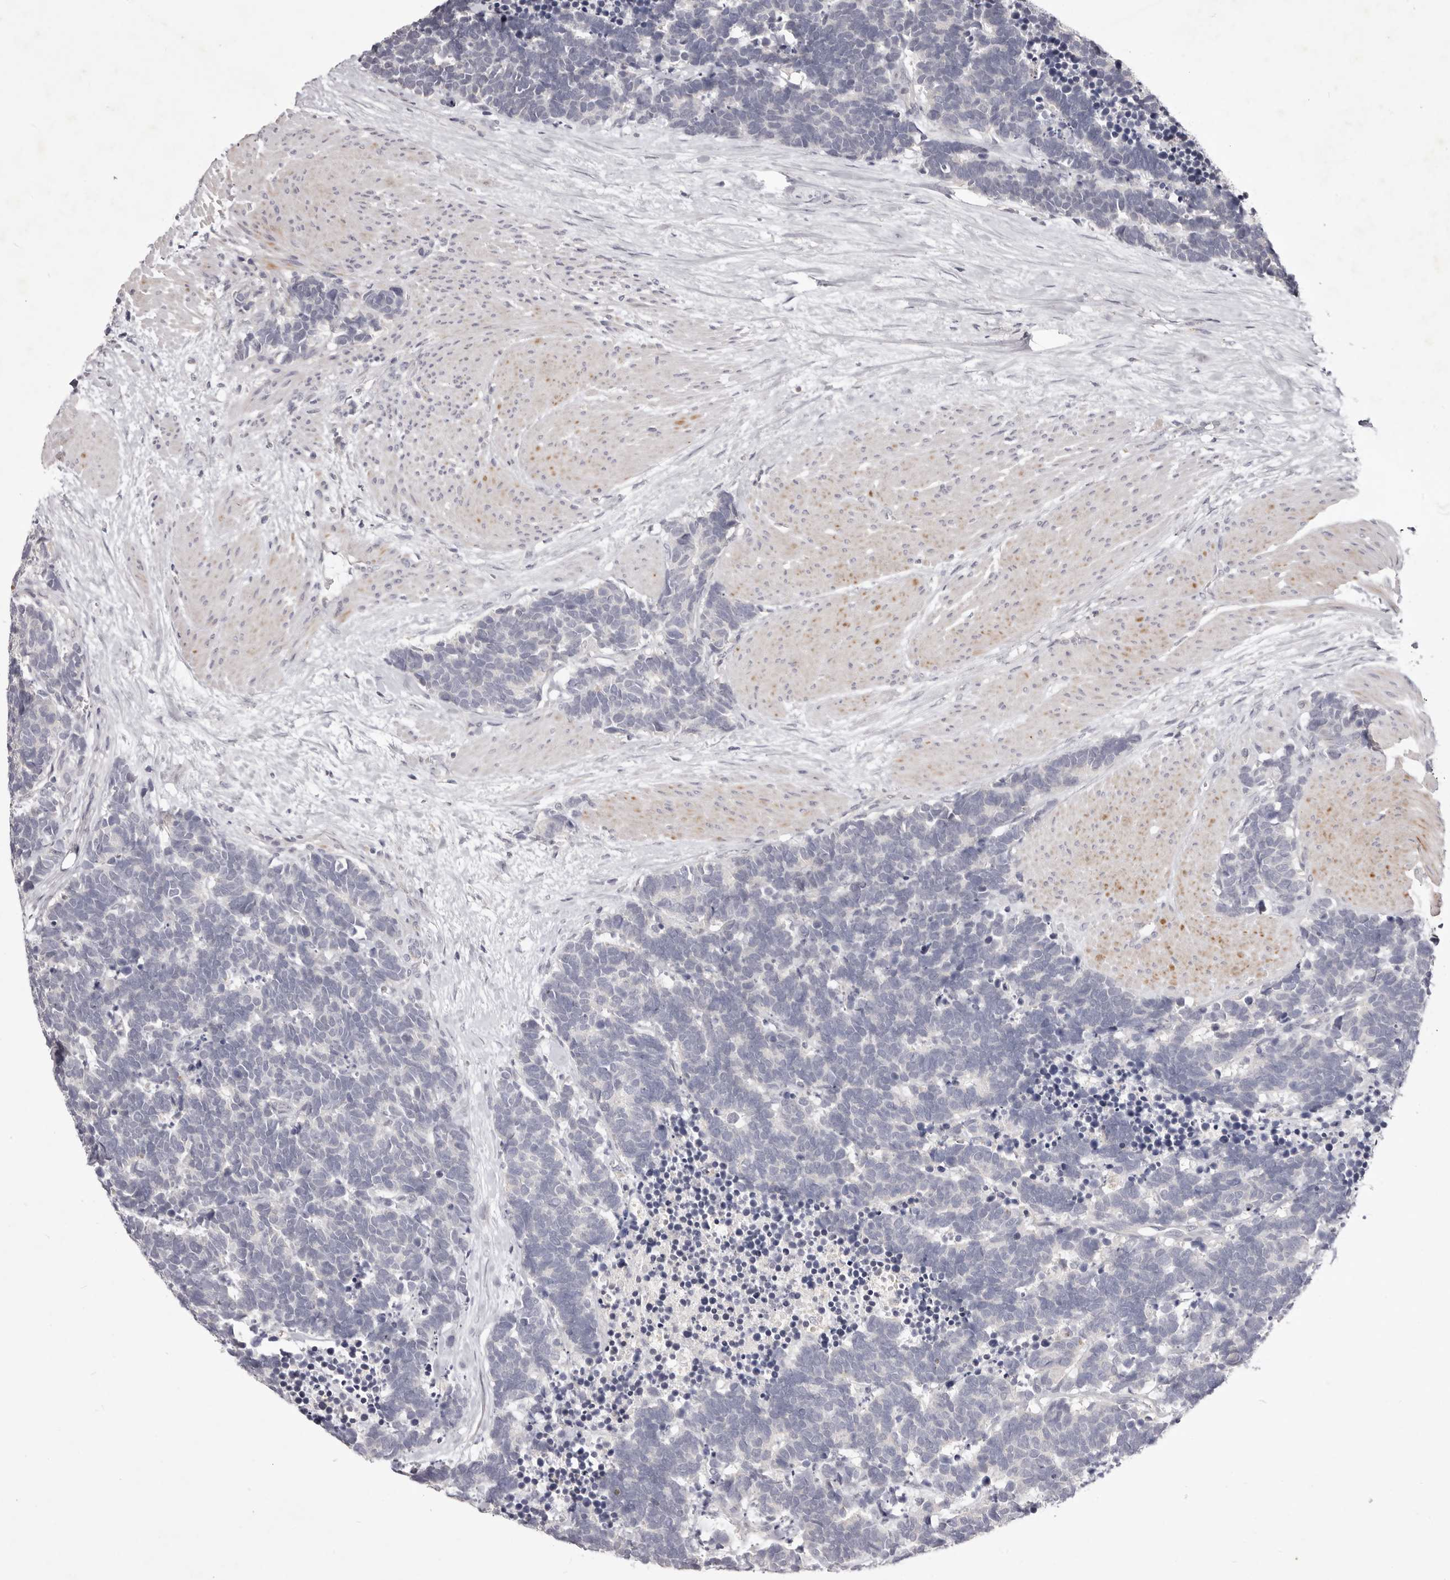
{"staining": {"intensity": "negative", "quantity": "none", "location": "none"}, "tissue": "carcinoid", "cell_type": "Tumor cells", "image_type": "cancer", "snomed": [{"axis": "morphology", "description": "Carcinoma, NOS"}, {"axis": "morphology", "description": "Carcinoid, malignant, NOS"}, {"axis": "topography", "description": "Urinary bladder"}], "caption": "Immunohistochemistry (IHC) photomicrograph of carcinoid (malignant) stained for a protein (brown), which reveals no expression in tumor cells.", "gene": "GARNL3", "patient": {"sex": "male", "age": 57}}